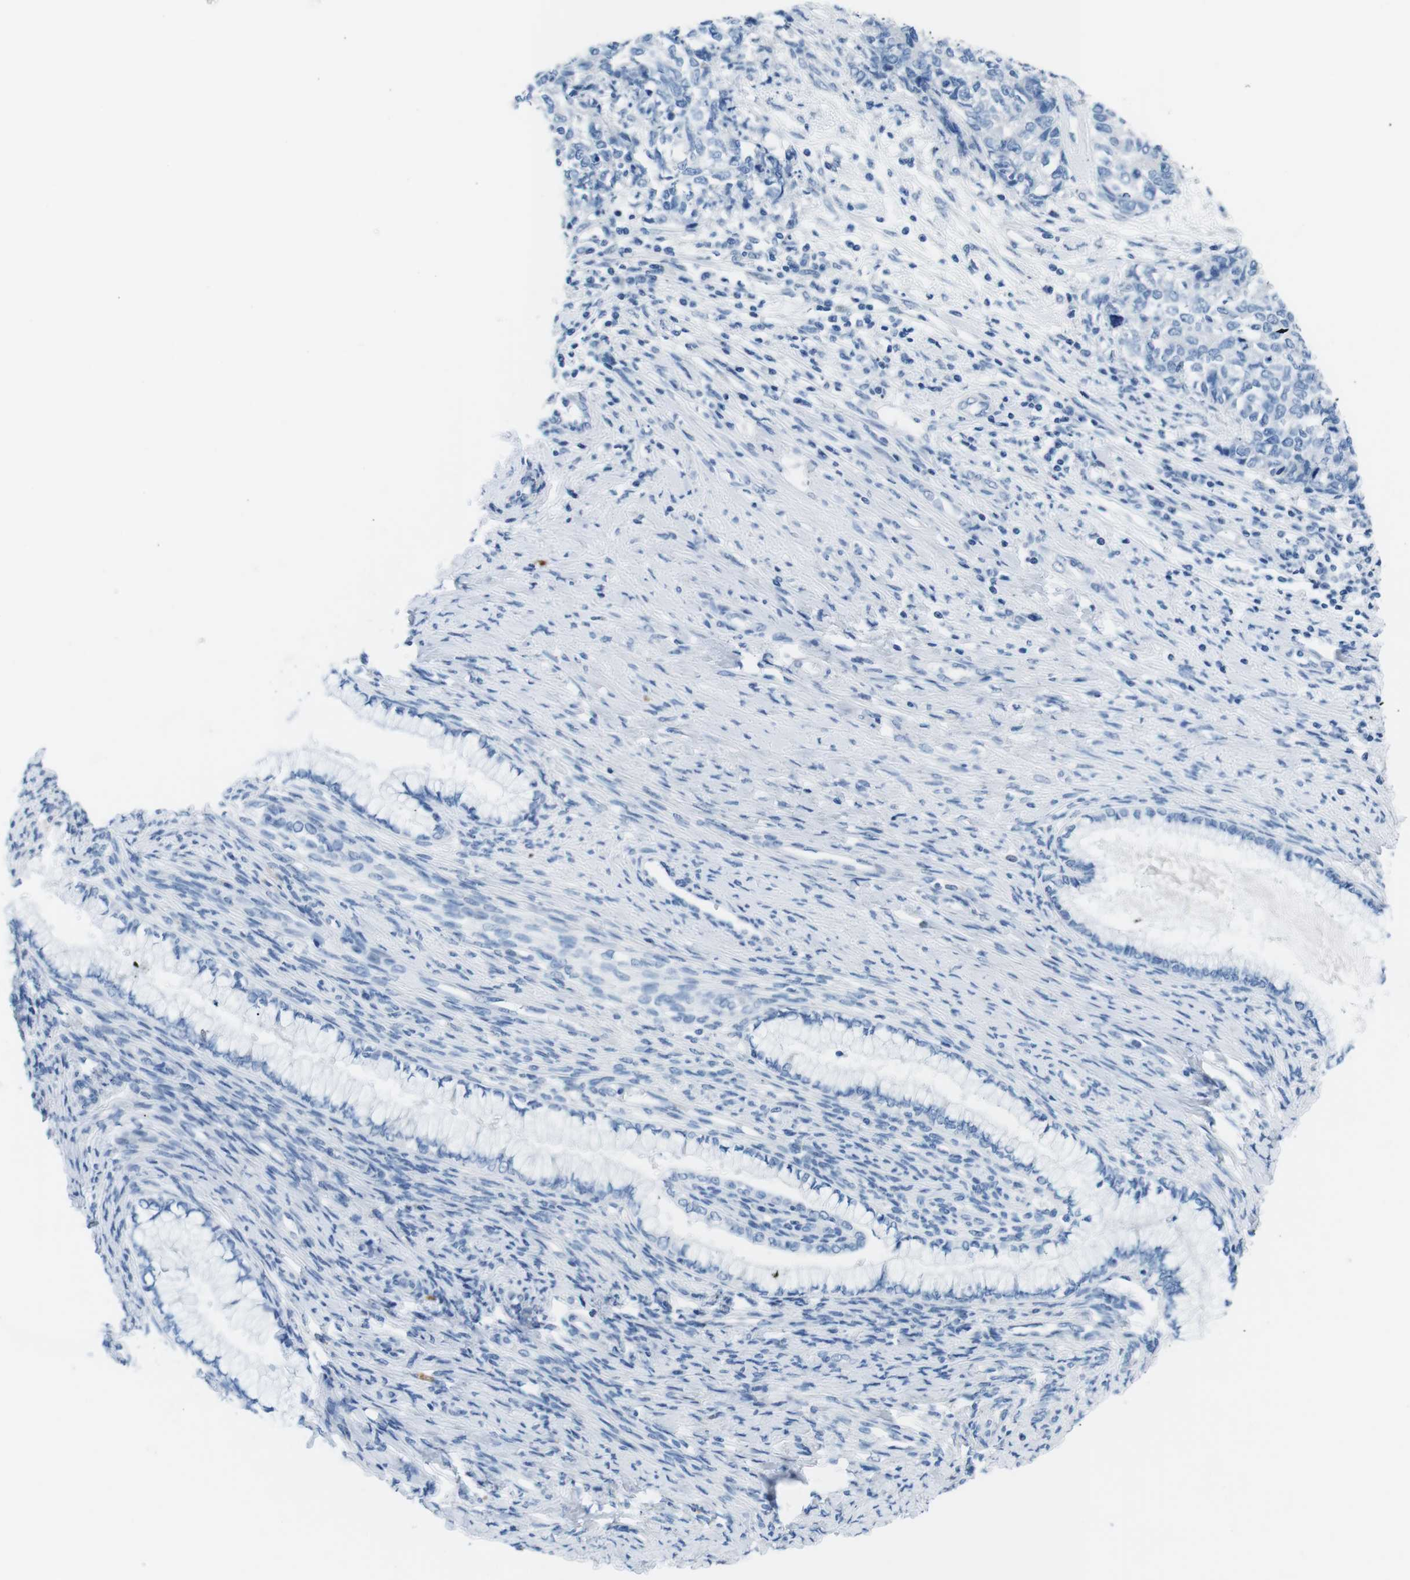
{"staining": {"intensity": "negative", "quantity": "none", "location": "none"}, "tissue": "cervical cancer", "cell_type": "Tumor cells", "image_type": "cancer", "snomed": [{"axis": "morphology", "description": "Squamous cell carcinoma, NOS"}, {"axis": "topography", "description": "Cervix"}], "caption": "The histopathology image reveals no staining of tumor cells in cervical cancer.", "gene": "MUC2", "patient": {"sex": "female", "age": 63}}